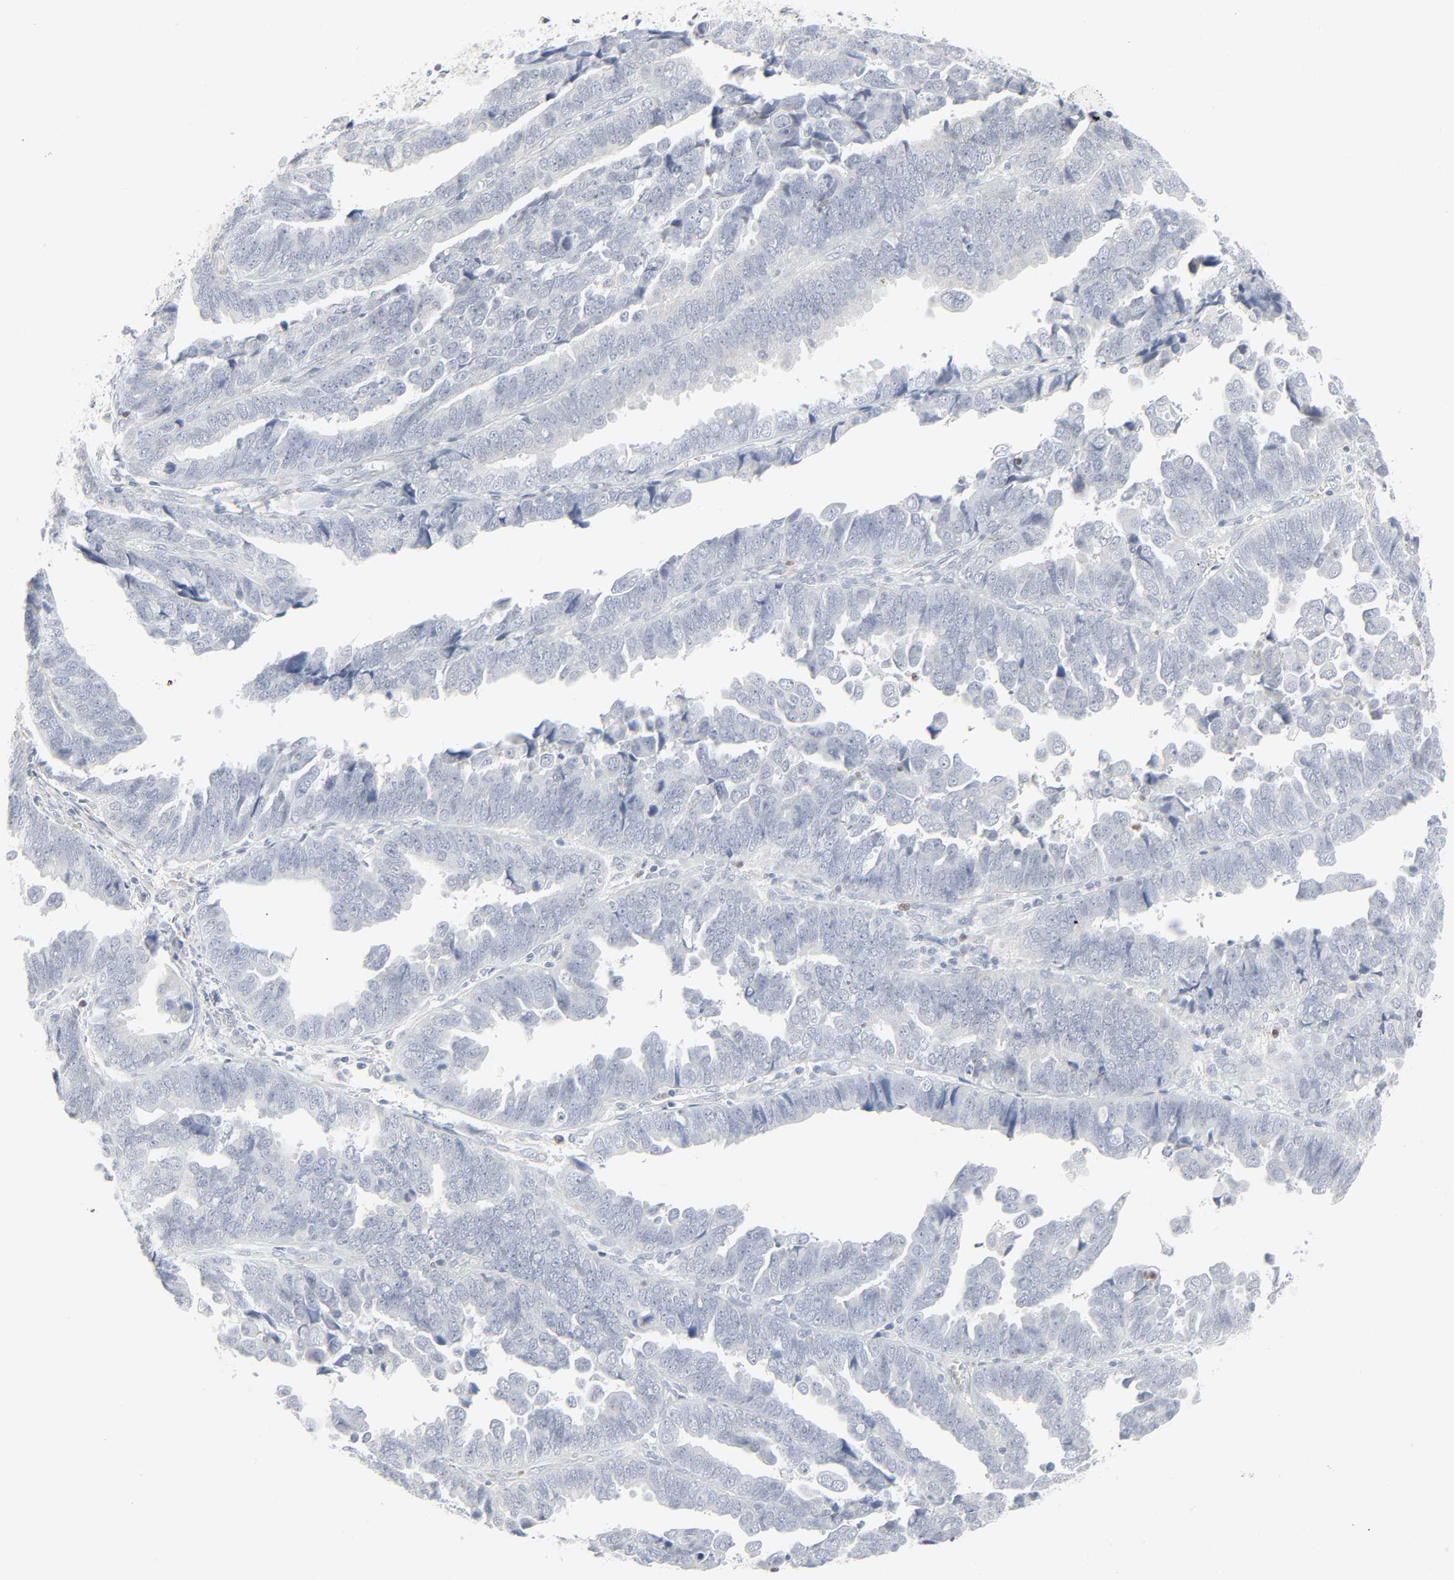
{"staining": {"intensity": "negative", "quantity": "none", "location": "none"}, "tissue": "endometrial cancer", "cell_type": "Tumor cells", "image_type": "cancer", "snomed": [{"axis": "morphology", "description": "Adenocarcinoma, NOS"}, {"axis": "topography", "description": "Endometrium"}], "caption": "High power microscopy micrograph of an immunohistochemistry histopathology image of endometrial cancer, revealing no significant expression in tumor cells.", "gene": "ZBTB16", "patient": {"sex": "female", "age": 75}}